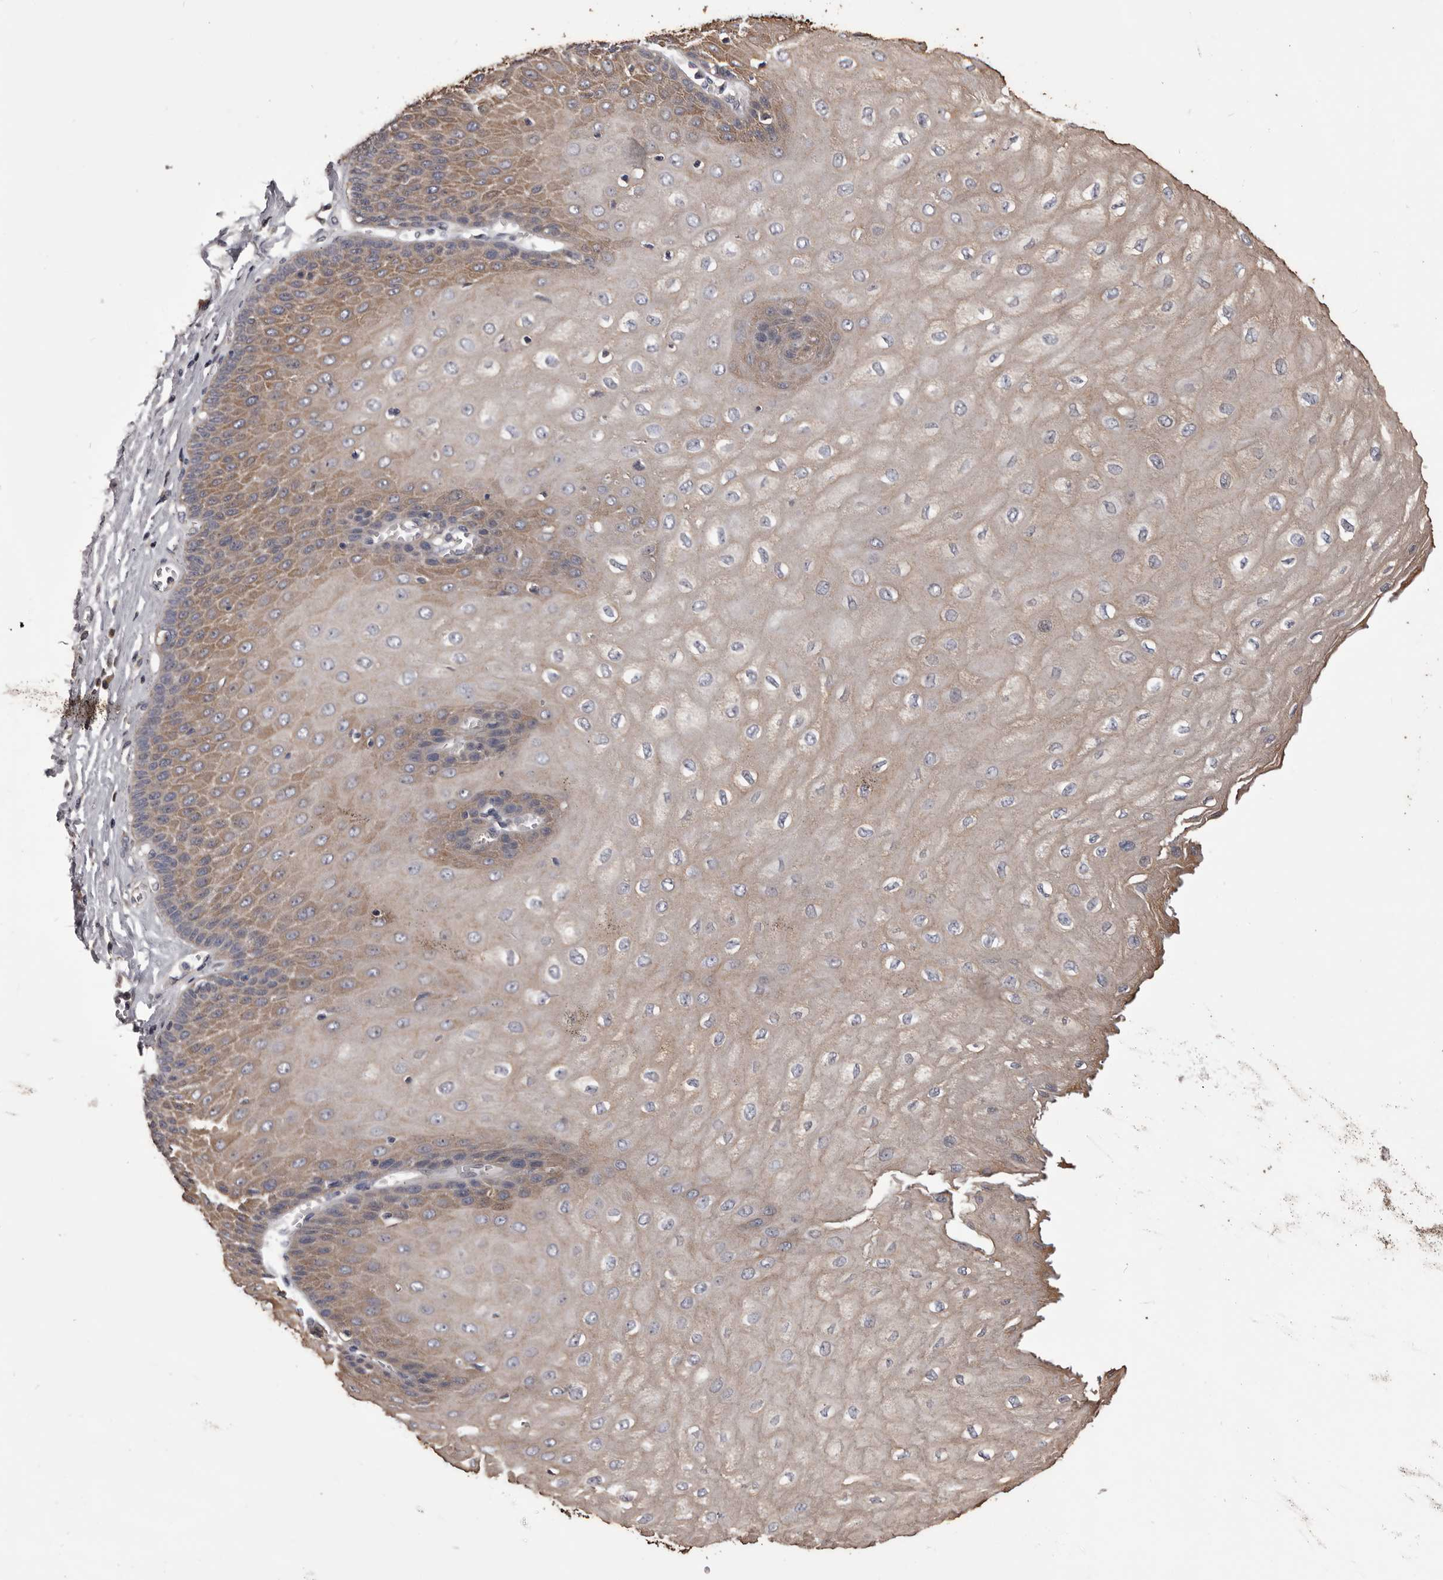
{"staining": {"intensity": "moderate", "quantity": ">75%", "location": "cytoplasmic/membranous"}, "tissue": "esophagus", "cell_type": "Squamous epithelial cells", "image_type": "normal", "snomed": [{"axis": "morphology", "description": "Normal tissue, NOS"}, {"axis": "topography", "description": "Esophagus"}], "caption": "Moderate cytoplasmic/membranous protein expression is seen in about >75% of squamous epithelial cells in esophagus. The protein of interest is stained brown, and the nuclei are stained in blue (DAB (3,3'-diaminobenzidine) IHC with brightfield microscopy, high magnification).", "gene": "CEP104", "patient": {"sex": "male", "age": 60}}